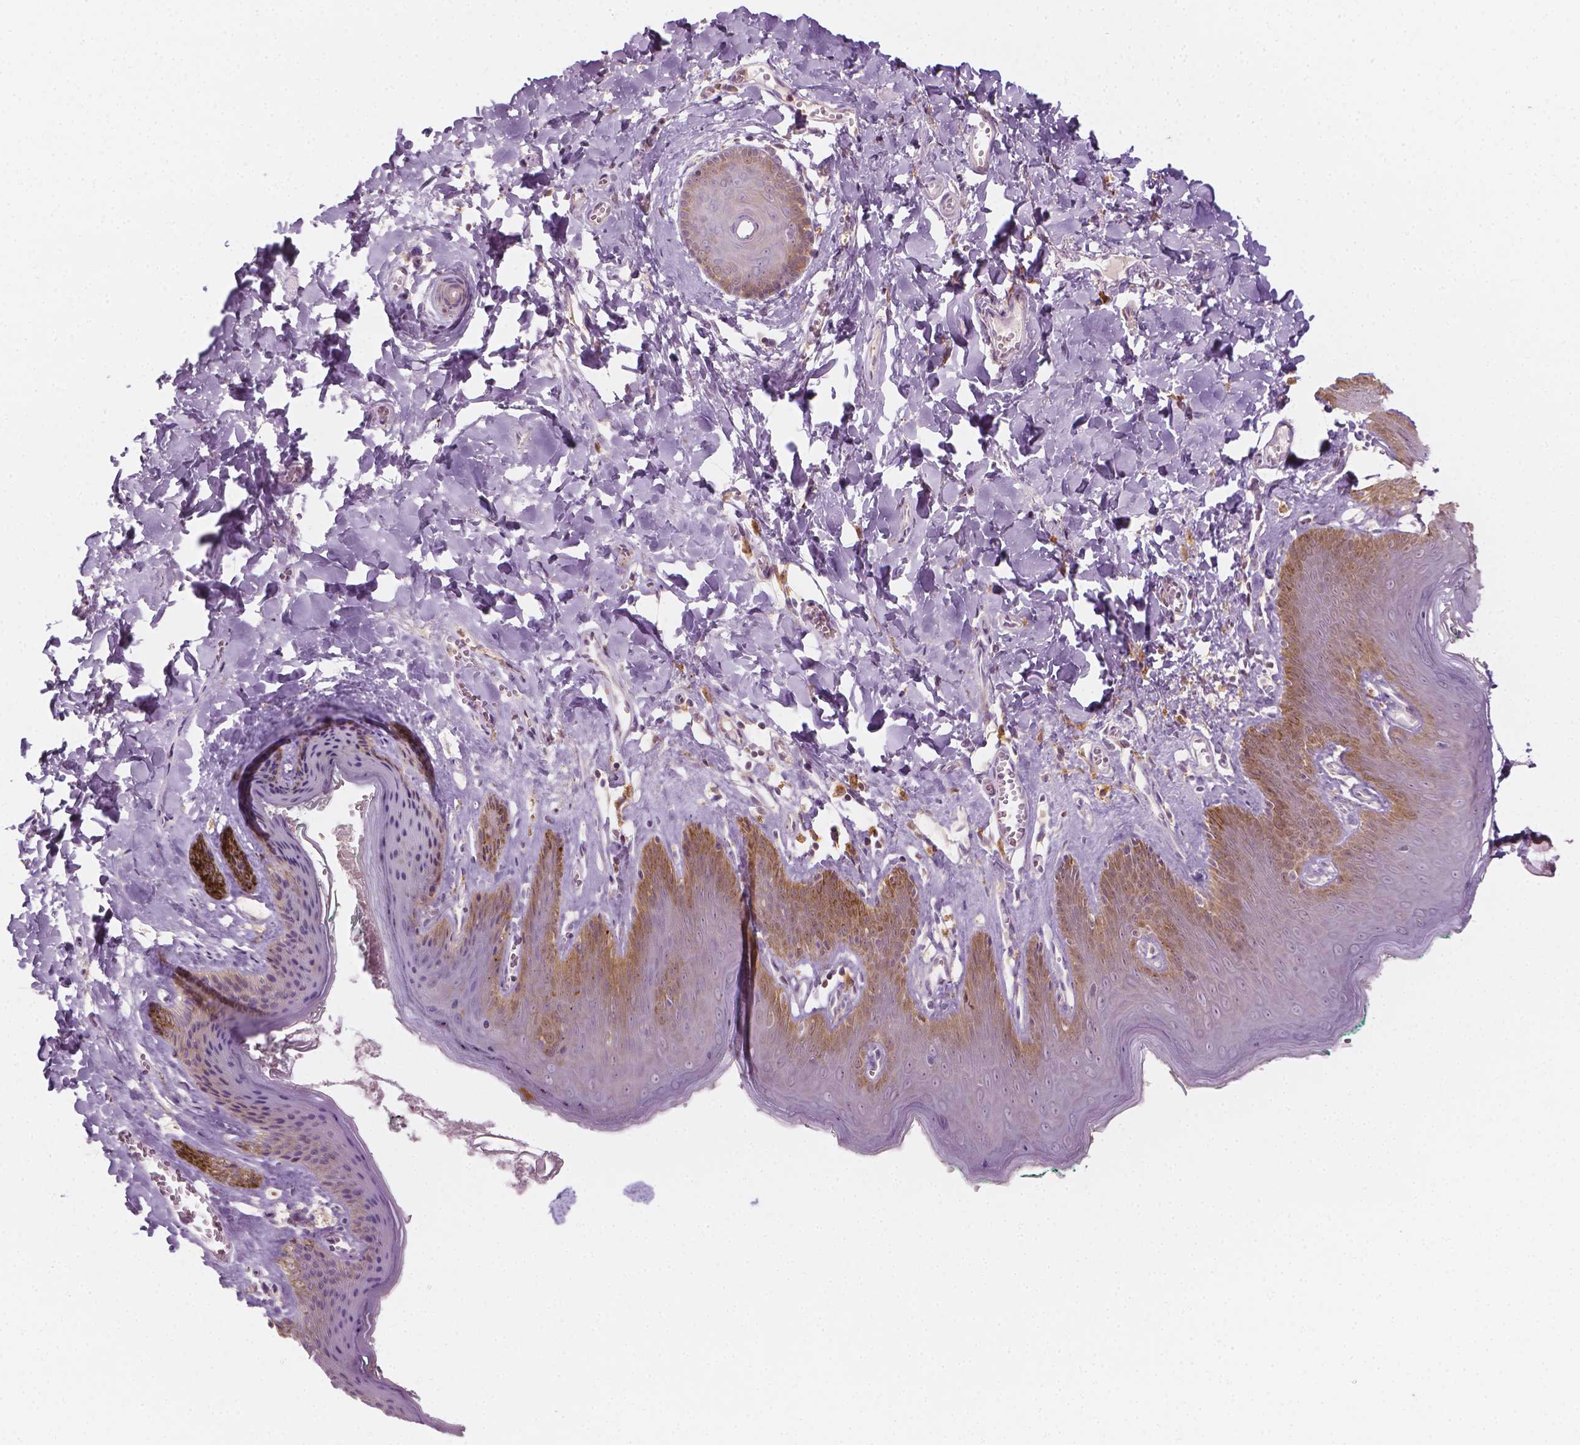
{"staining": {"intensity": "moderate", "quantity": "25%-75%", "location": "cytoplasmic/membranous"}, "tissue": "skin", "cell_type": "Epidermal cells", "image_type": "normal", "snomed": [{"axis": "morphology", "description": "Normal tissue, NOS"}, {"axis": "topography", "description": "Vulva"}, {"axis": "topography", "description": "Peripheral nerve tissue"}], "caption": "A histopathology image of human skin stained for a protein reveals moderate cytoplasmic/membranous brown staining in epidermal cells. (IHC, brightfield microscopy, high magnification).", "gene": "SHMT1", "patient": {"sex": "female", "age": 66}}